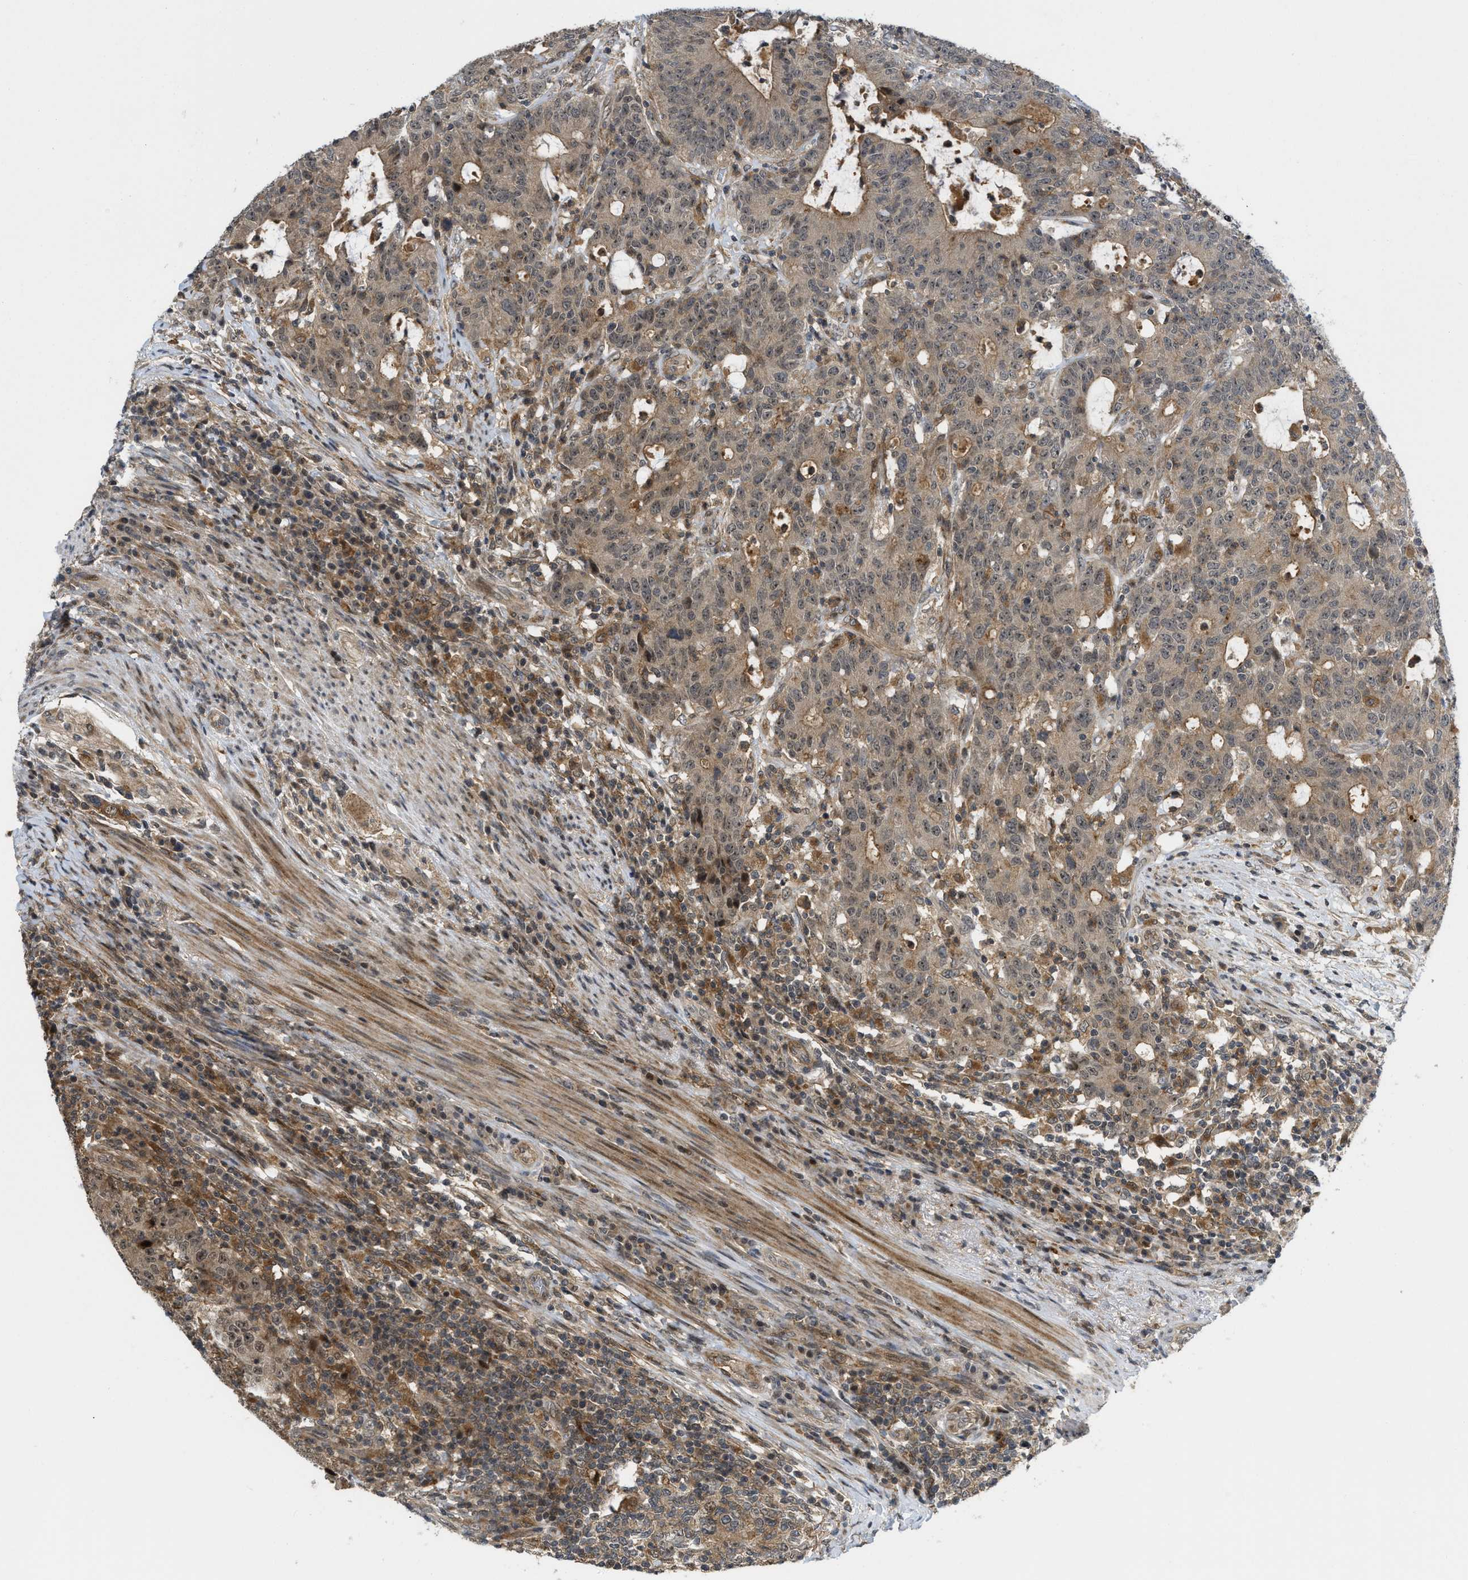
{"staining": {"intensity": "weak", "quantity": ">75%", "location": "cytoplasmic/membranous"}, "tissue": "colorectal cancer", "cell_type": "Tumor cells", "image_type": "cancer", "snomed": [{"axis": "morphology", "description": "Normal tissue, NOS"}, {"axis": "morphology", "description": "Adenocarcinoma, NOS"}, {"axis": "topography", "description": "Colon"}], "caption": "Immunohistochemical staining of colorectal cancer (adenocarcinoma) demonstrates low levels of weak cytoplasmic/membranous staining in about >75% of tumor cells. Nuclei are stained in blue.", "gene": "DNAJC28", "patient": {"sex": "female", "age": 75}}